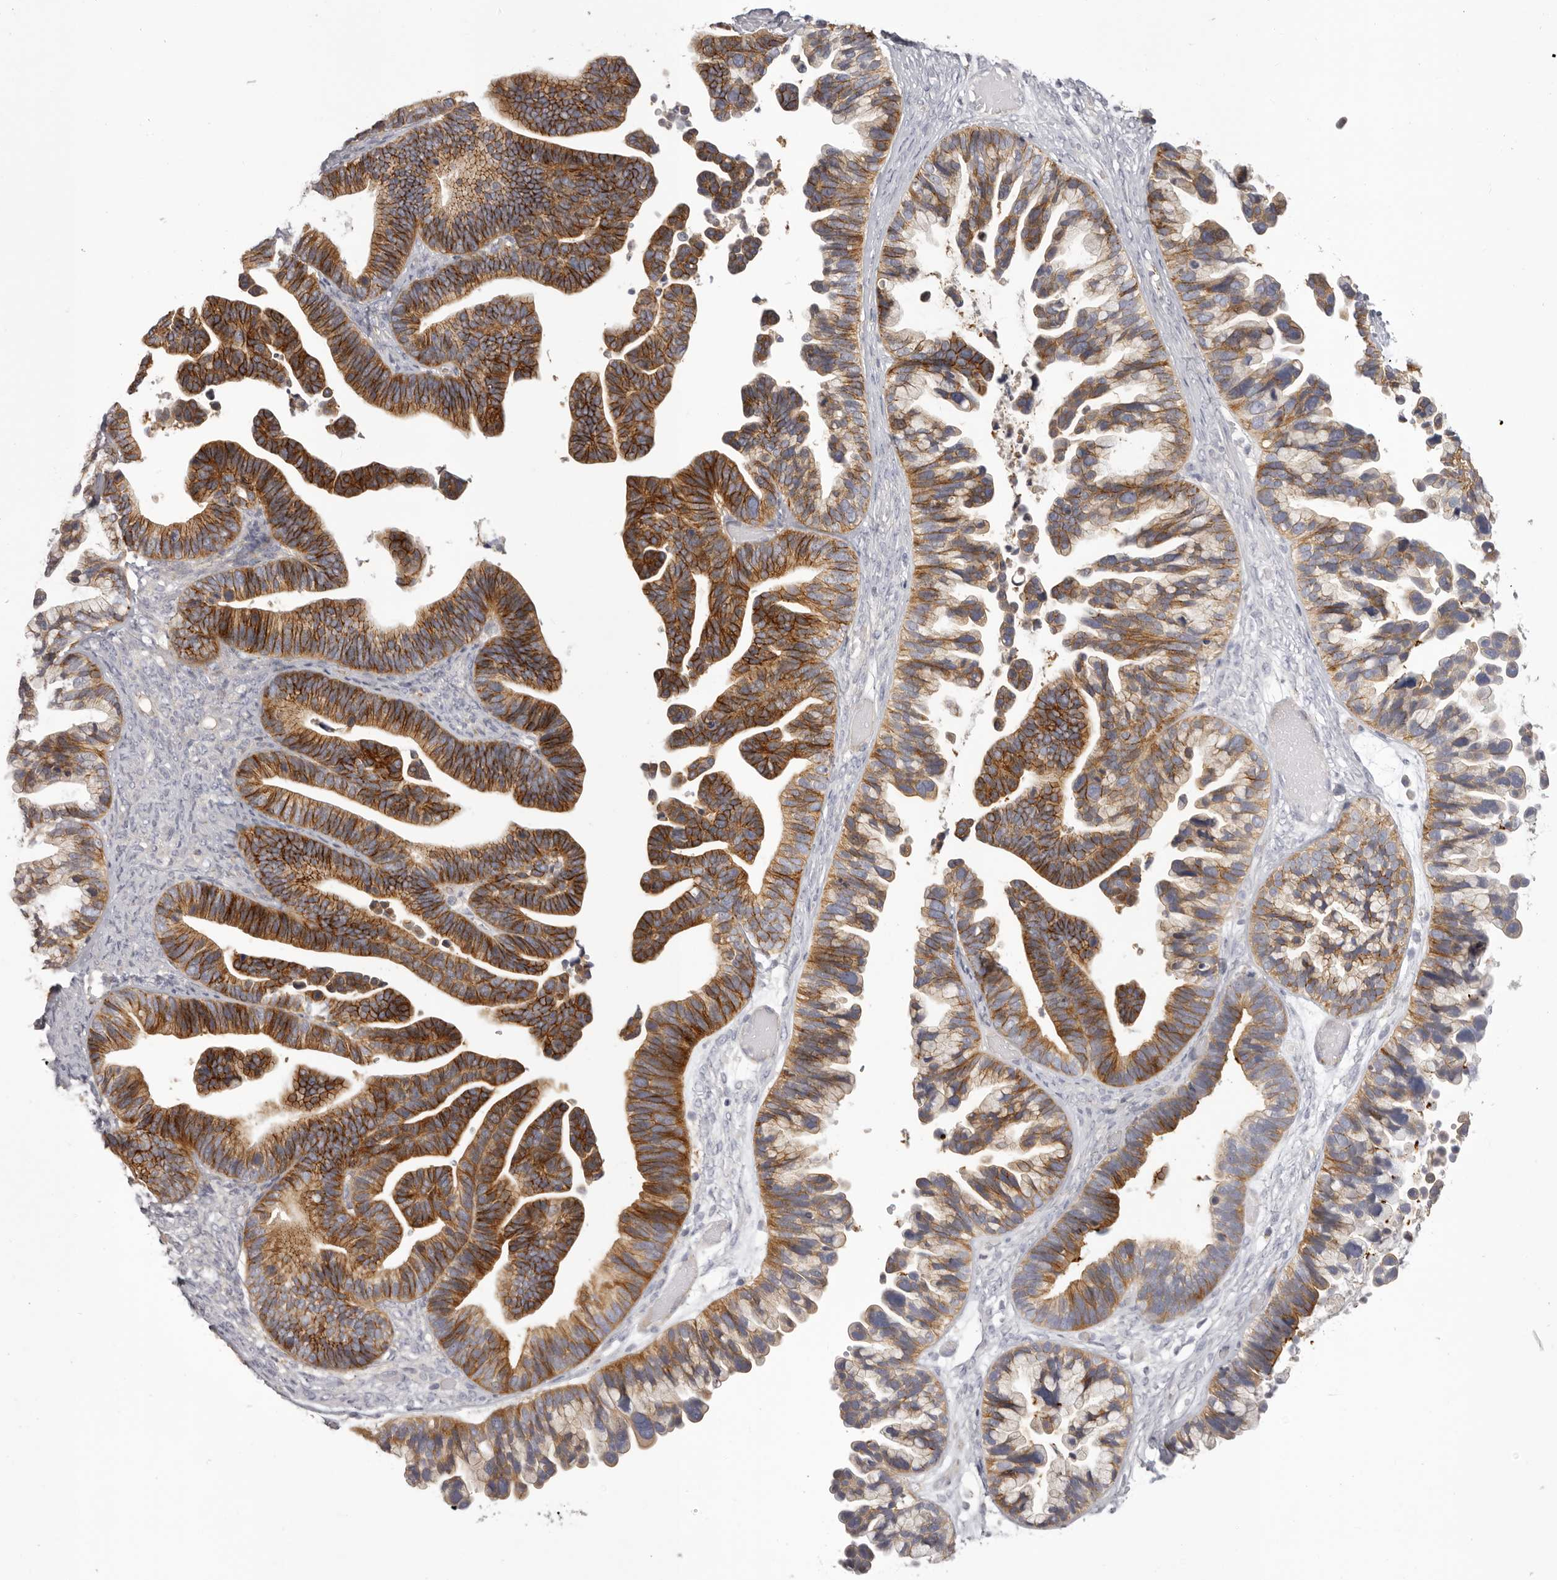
{"staining": {"intensity": "strong", "quantity": ">75%", "location": "cytoplasmic/membranous"}, "tissue": "ovarian cancer", "cell_type": "Tumor cells", "image_type": "cancer", "snomed": [{"axis": "morphology", "description": "Cystadenocarcinoma, serous, NOS"}, {"axis": "topography", "description": "Ovary"}], "caption": "Human ovarian cancer stained for a protein (brown) reveals strong cytoplasmic/membranous positive expression in approximately >75% of tumor cells.", "gene": "OTUD3", "patient": {"sex": "female", "age": 56}}